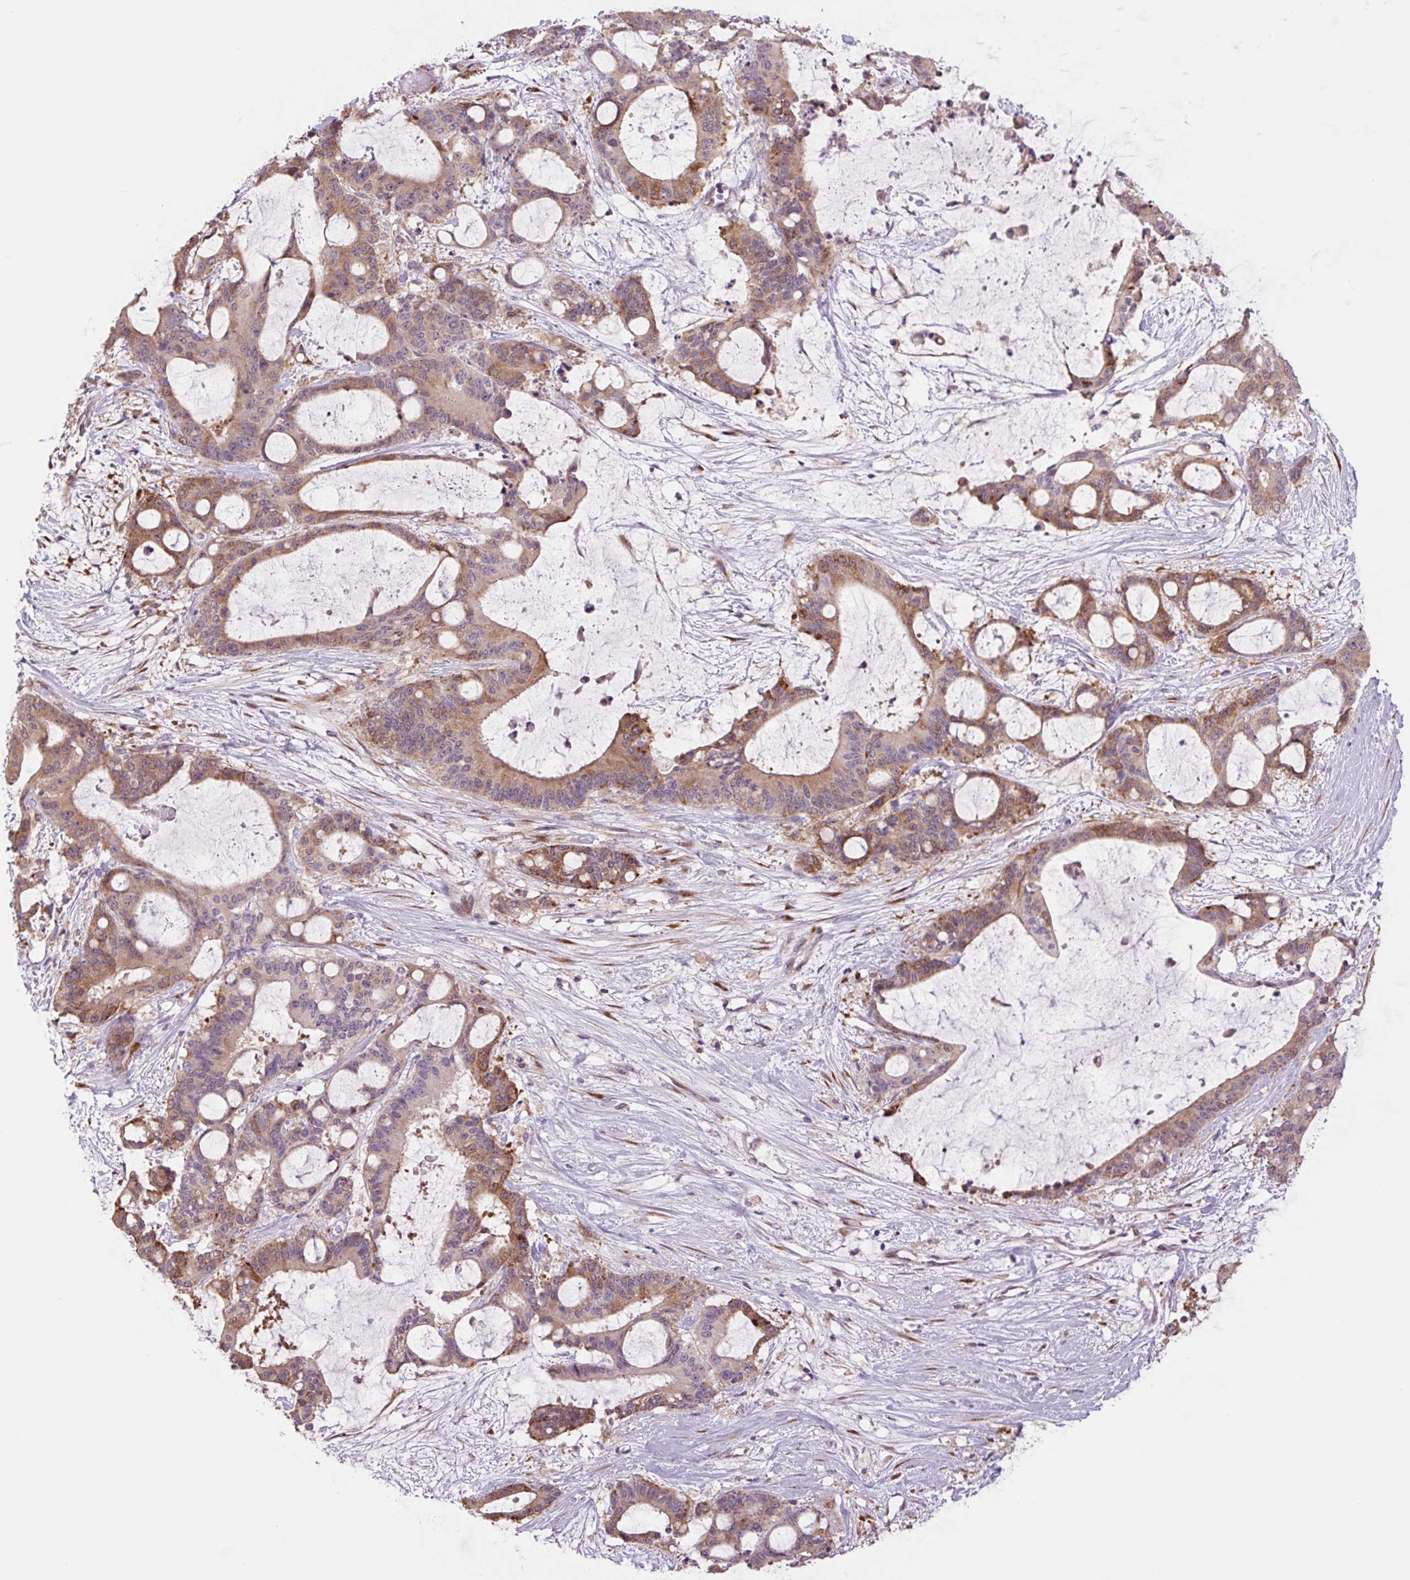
{"staining": {"intensity": "moderate", "quantity": "25%-75%", "location": "cytoplasmic/membranous"}, "tissue": "liver cancer", "cell_type": "Tumor cells", "image_type": "cancer", "snomed": [{"axis": "morphology", "description": "Normal tissue, NOS"}, {"axis": "morphology", "description": "Cholangiocarcinoma"}, {"axis": "topography", "description": "Liver"}, {"axis": "topography", "description": "Peripheral nerve tissue"}], "caption": "Immunohistochemistry (IHC) photomicrograph of liver cholangiocarcinoma stained for a protein (brown), which demonstrates medium levels of moderate cytoplasmic/membranous positivity in about 25%-75% of tumor cells.", "gene": "PLA2G4A", "patient": {"sex": "female", "age": 73}}